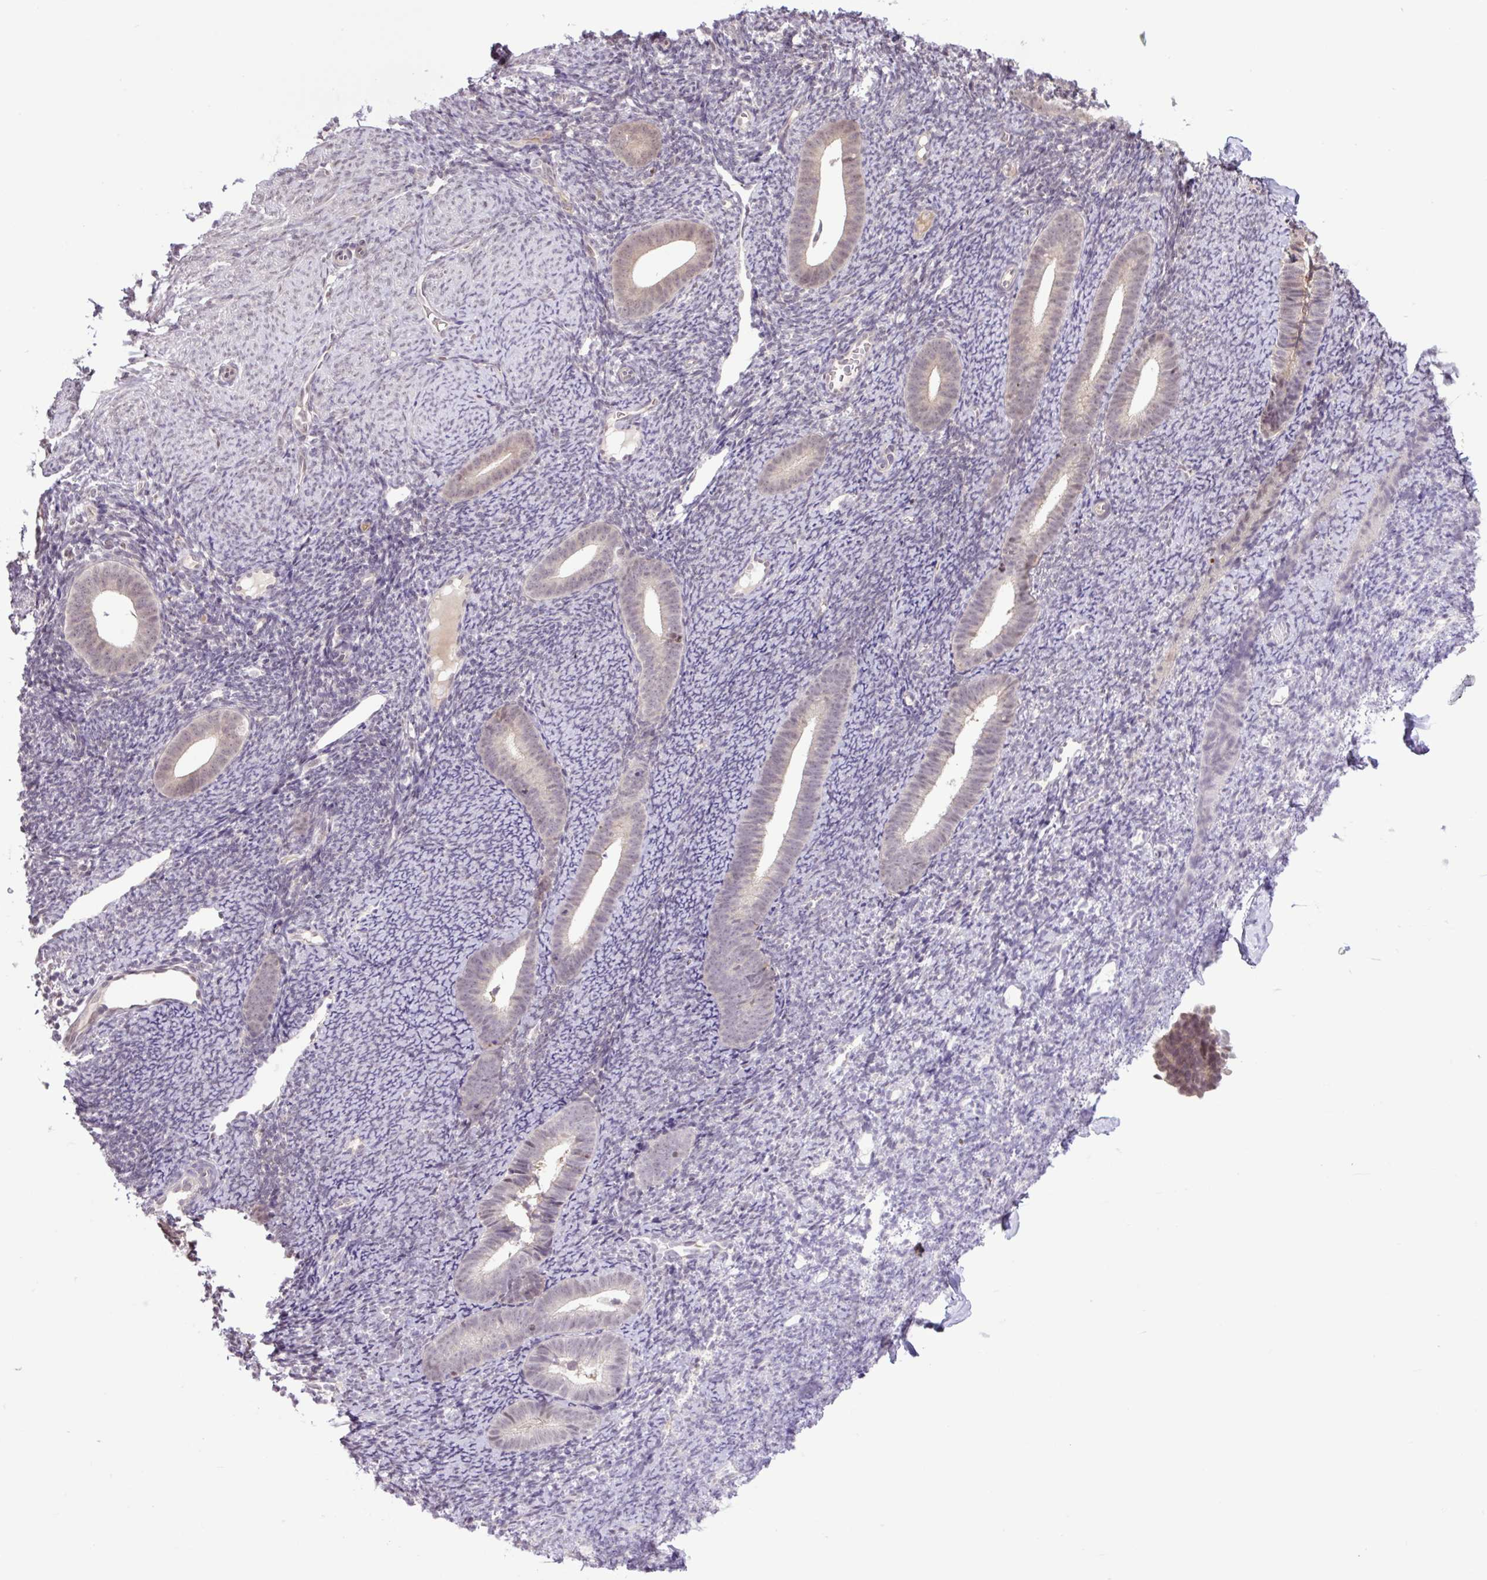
{"staining": {"intensity": "negative", "quantity": "none", "location": "none"}, "tissue": "endometrium", "cell_type": "Cells in endometrial stroma", "image_type": "normal", "snomed": [{"axis": "morphology", "description": "Normal tissue, NOS"}, {"axis": "topography", "description": "Endometrium"}], "caption": "Unremarkable endometrium was stained to show a protein in brown. There is no significant positivity in cells in endometrial stroma.", "gene": "SGTA", "patient": {"sex": "female", "age": 39}}